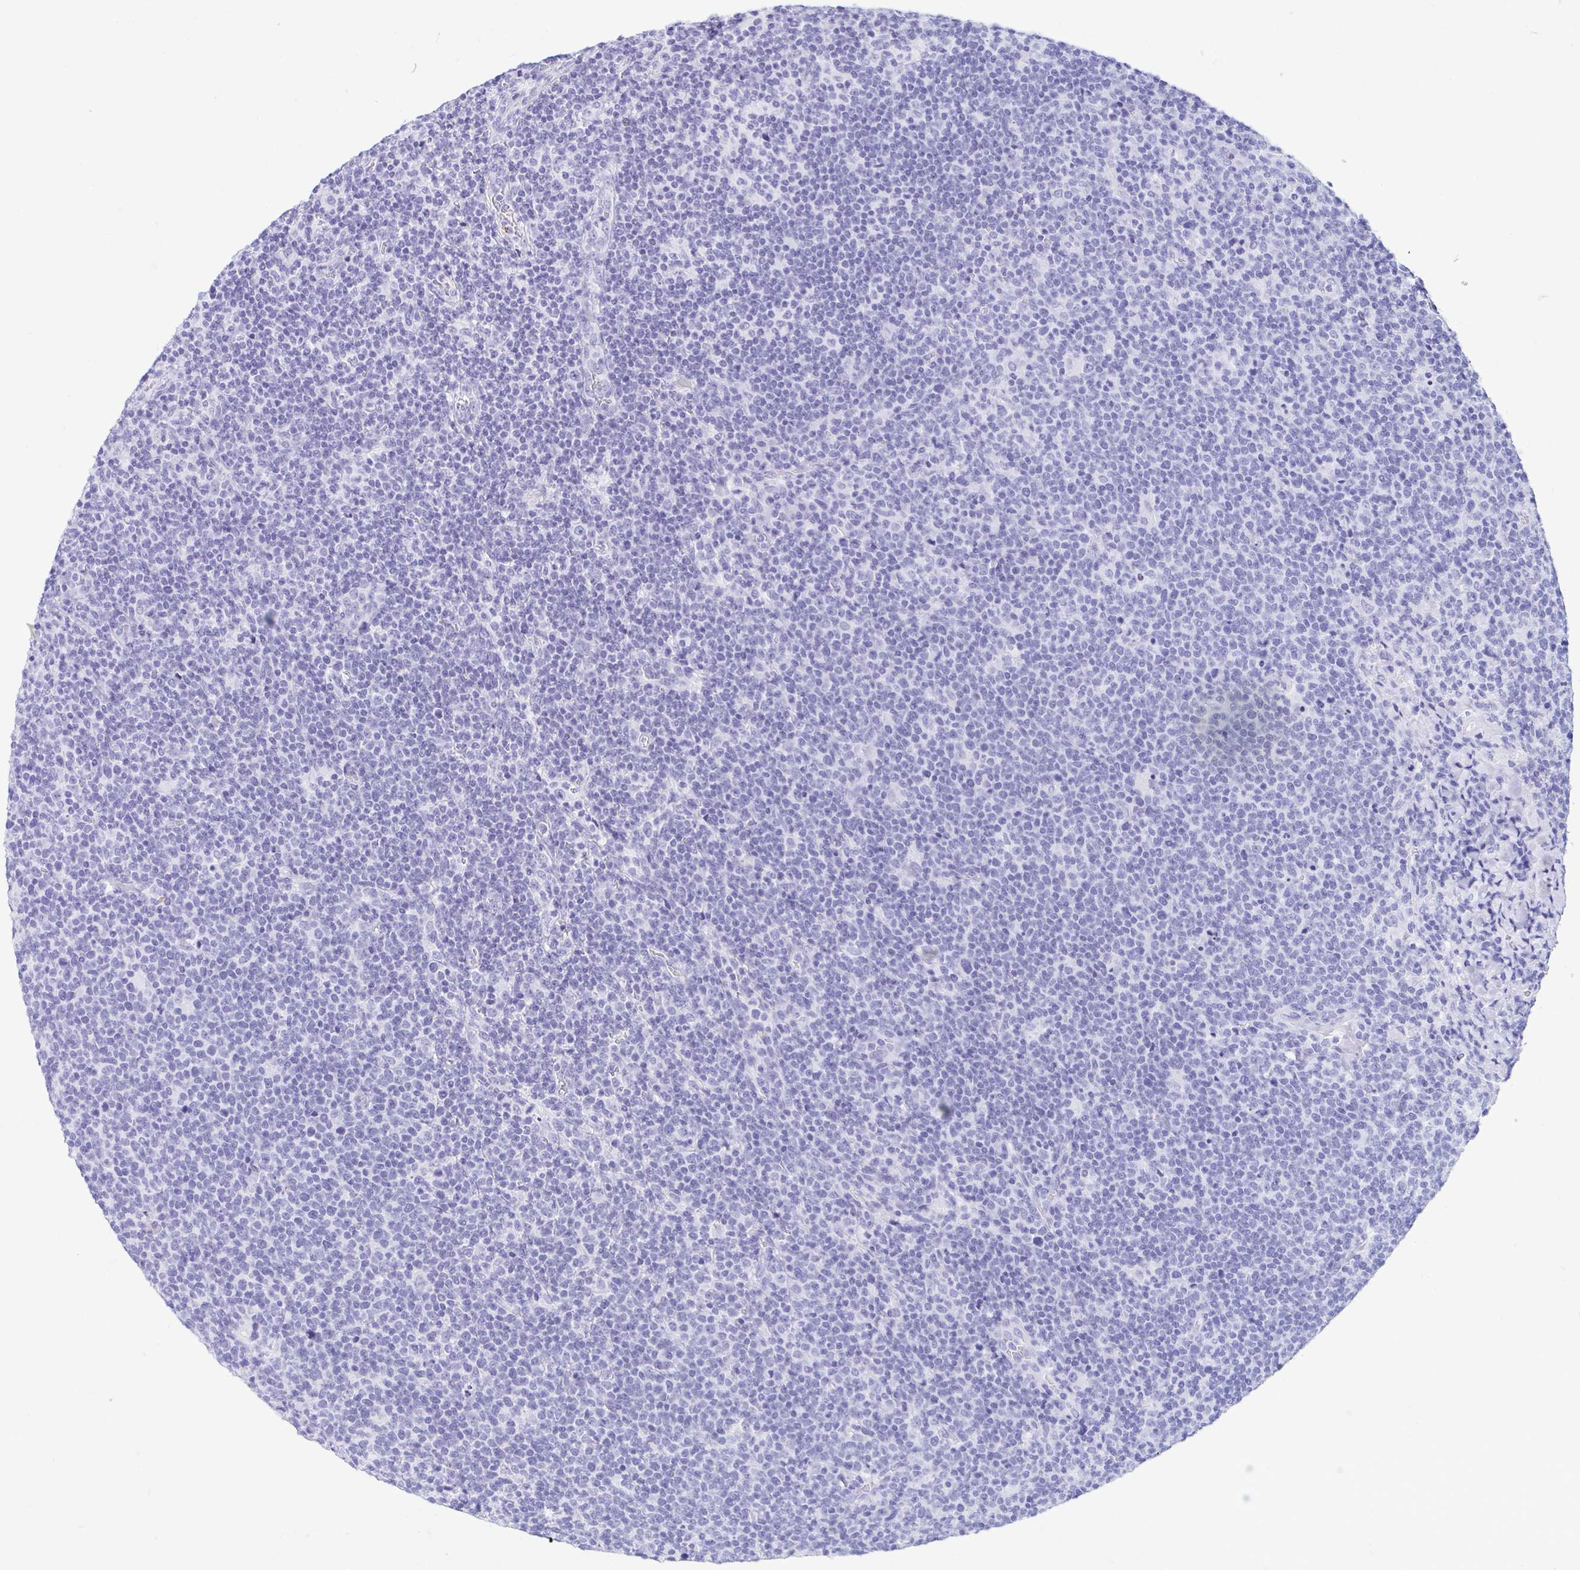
{"staining": {"intensity": "negative", "quantity": "none", "location": "none"}, "tissue": "lymphoma", "cell_type": "Tumor cells", "image_type": "cancer", "snomed": [{"axis": "morphology", "description": "Malignant lymphoma, non-Hodgkin's type, High grade"}, {"axis": "topography", "description": "Lymph node"}], "caption": "Protein analysis of malignant lymphoma, non-Hodgkin's type (high-grade) shows no significant staining in tumor cells.", "gene": "GKN1", "patient": {"sex": "male", "age": 61}}